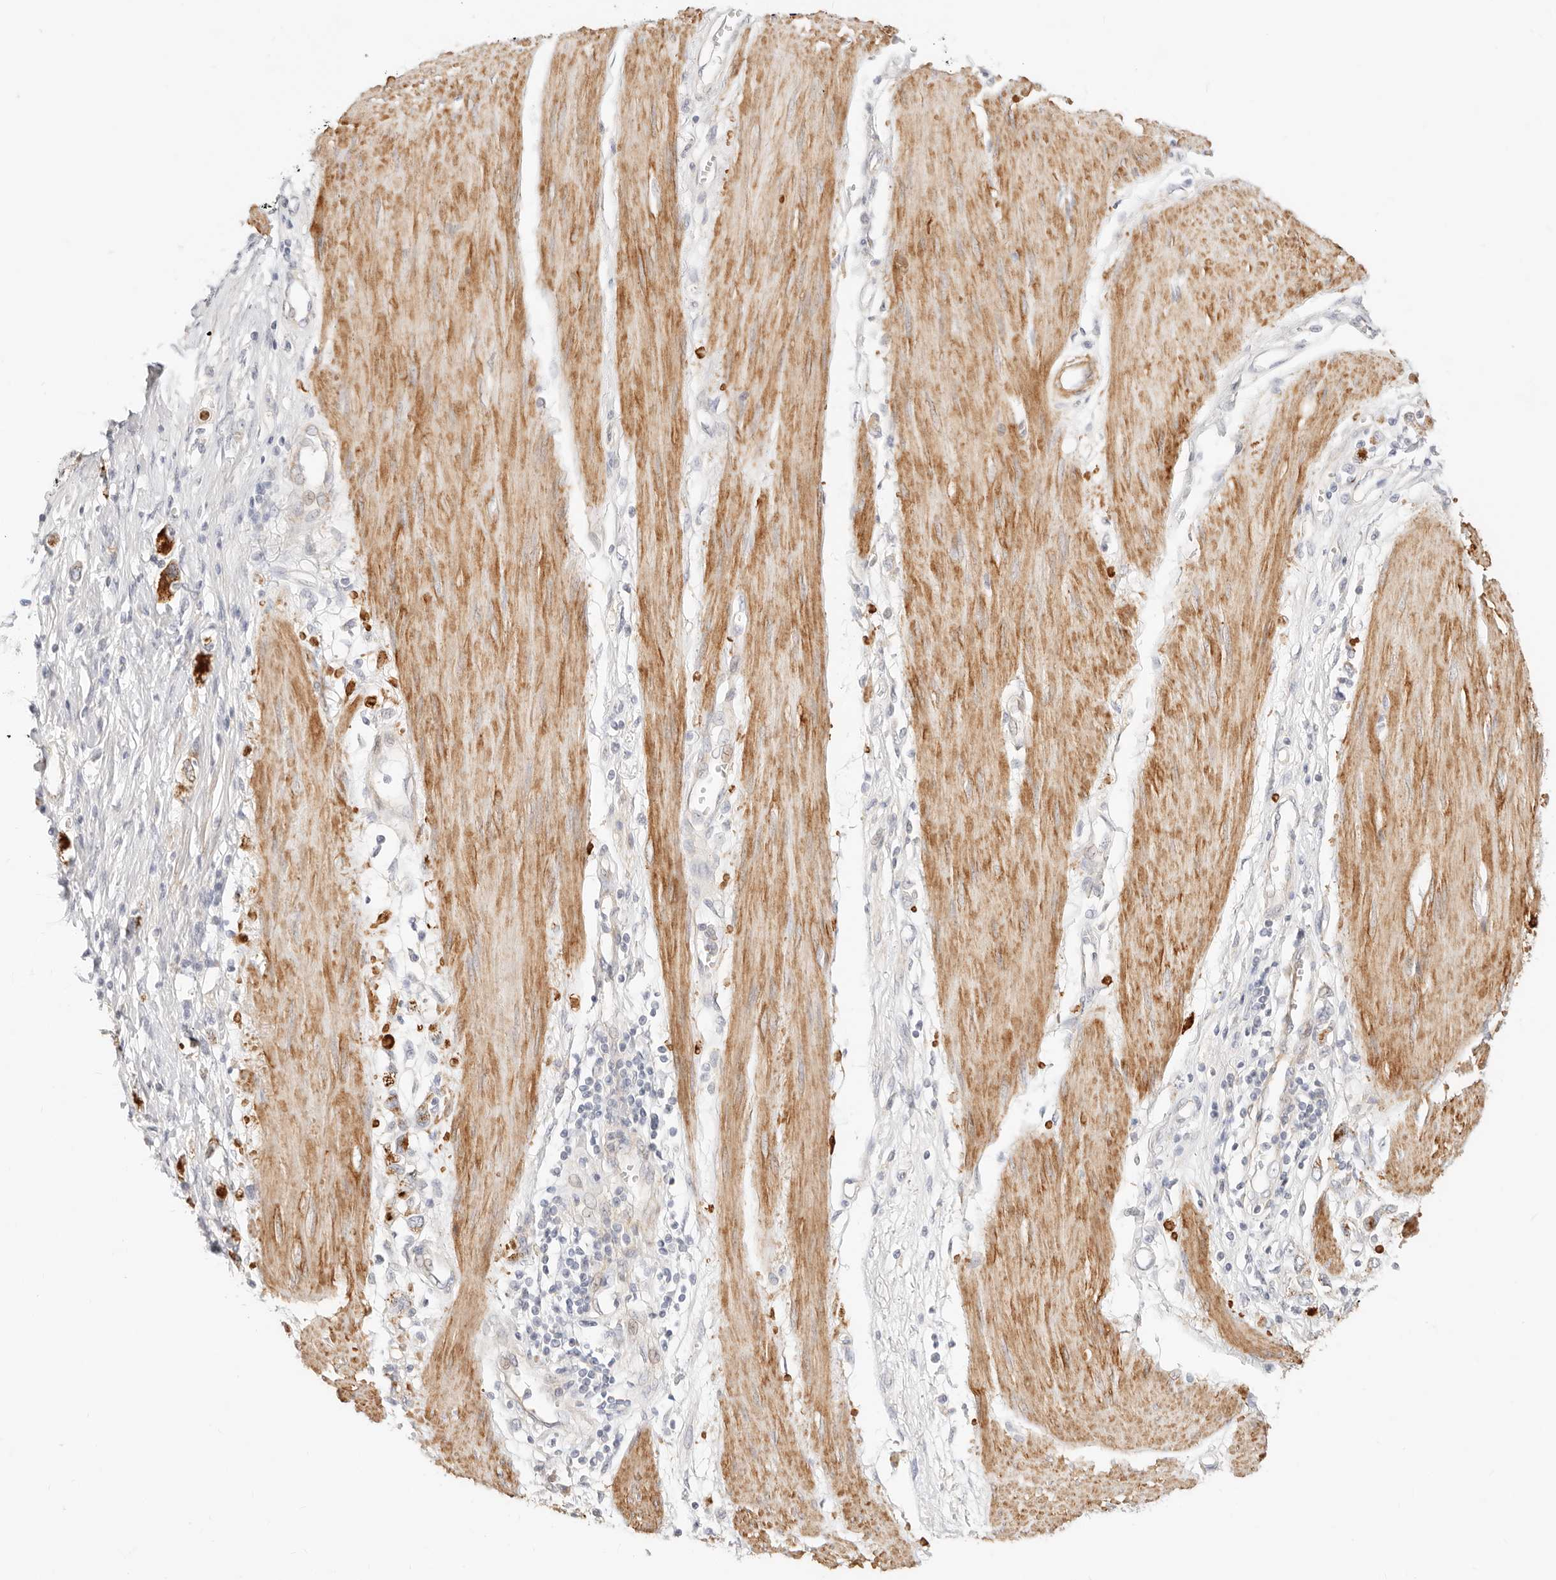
{"staining": {"intensity": "negative", "quantity": "none", "location": "none"}, "tissue": "stomach cancer", "cell_type": "Tumor cells", "image_type": "cancer", "snomed": [{"axis": "morphology", "description": "Adenocarcinoma, NOS"}, {"axis": "topography", "description": "Stomach"}], "caption": "High power microscopy histopathology image of an immunohistochemistry histopathology image of stomach cancer (adenocarcinoma), revealing no significant staining in tumor cells.", "gene": "UBXN10", "patient": {"sex": "female", "age": 76}}